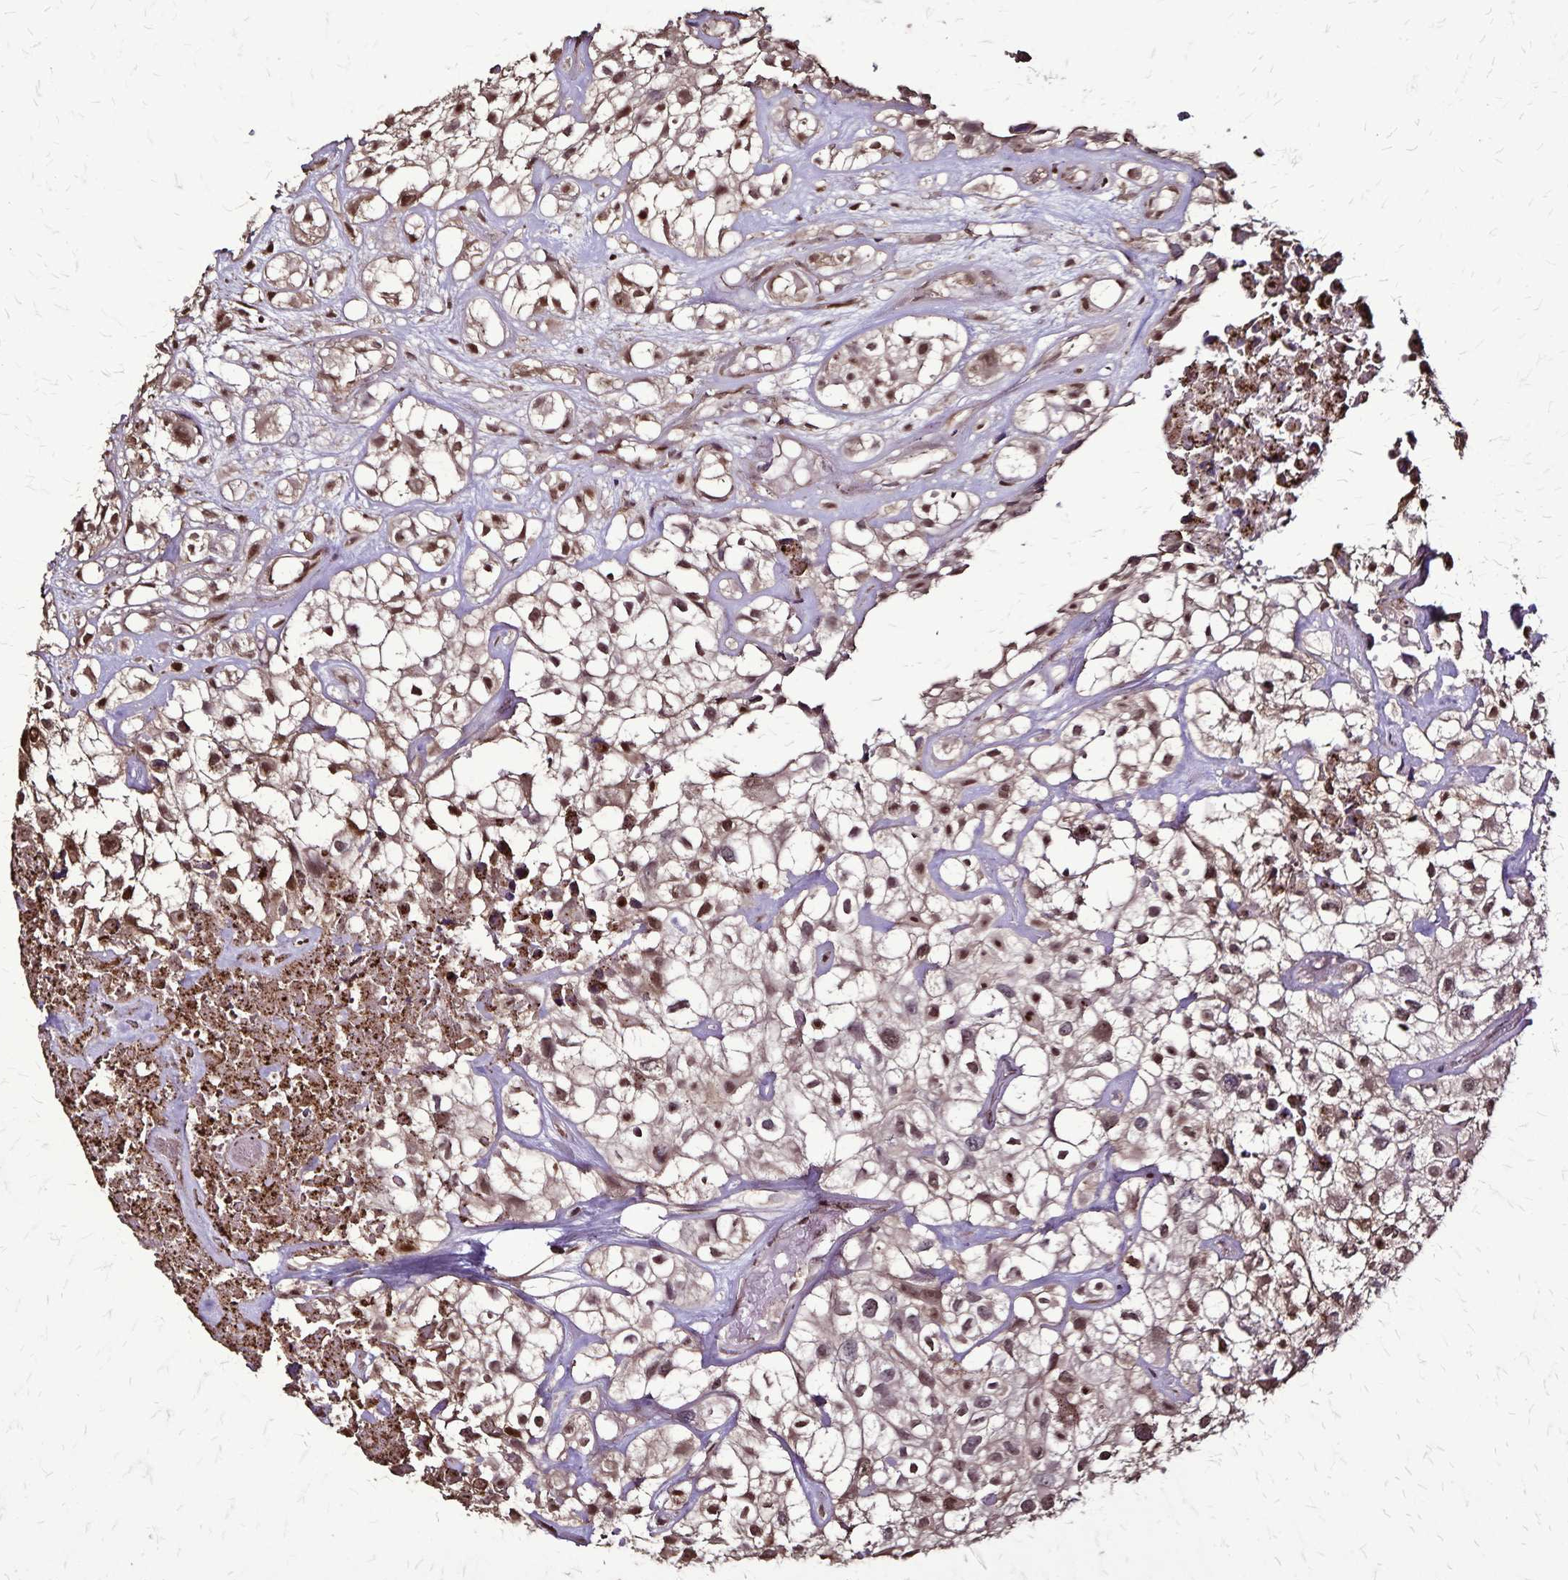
{"staining": {"intensity": "moderate", "quantity": "25%-75%", "location": "cytoplasmic/membranous"}, "tissue": "urothelial cancer", "cell_type": "Tumor cells", "image_type": "cancer", "snomed": [{"axis": "morphology", "description": "Urothelial carcinoma, High grade"}, {"axis": "topography", "description": "Urinary bladder"}], "caption": "IHC of human urothelial cancer demonstrates medium levels of moderate cytoplasmic/membranous positivity in about 25%-75% of tumor cells.", "gene": "CHMP1B", "patient": {"sex": "male", "age": 56}}